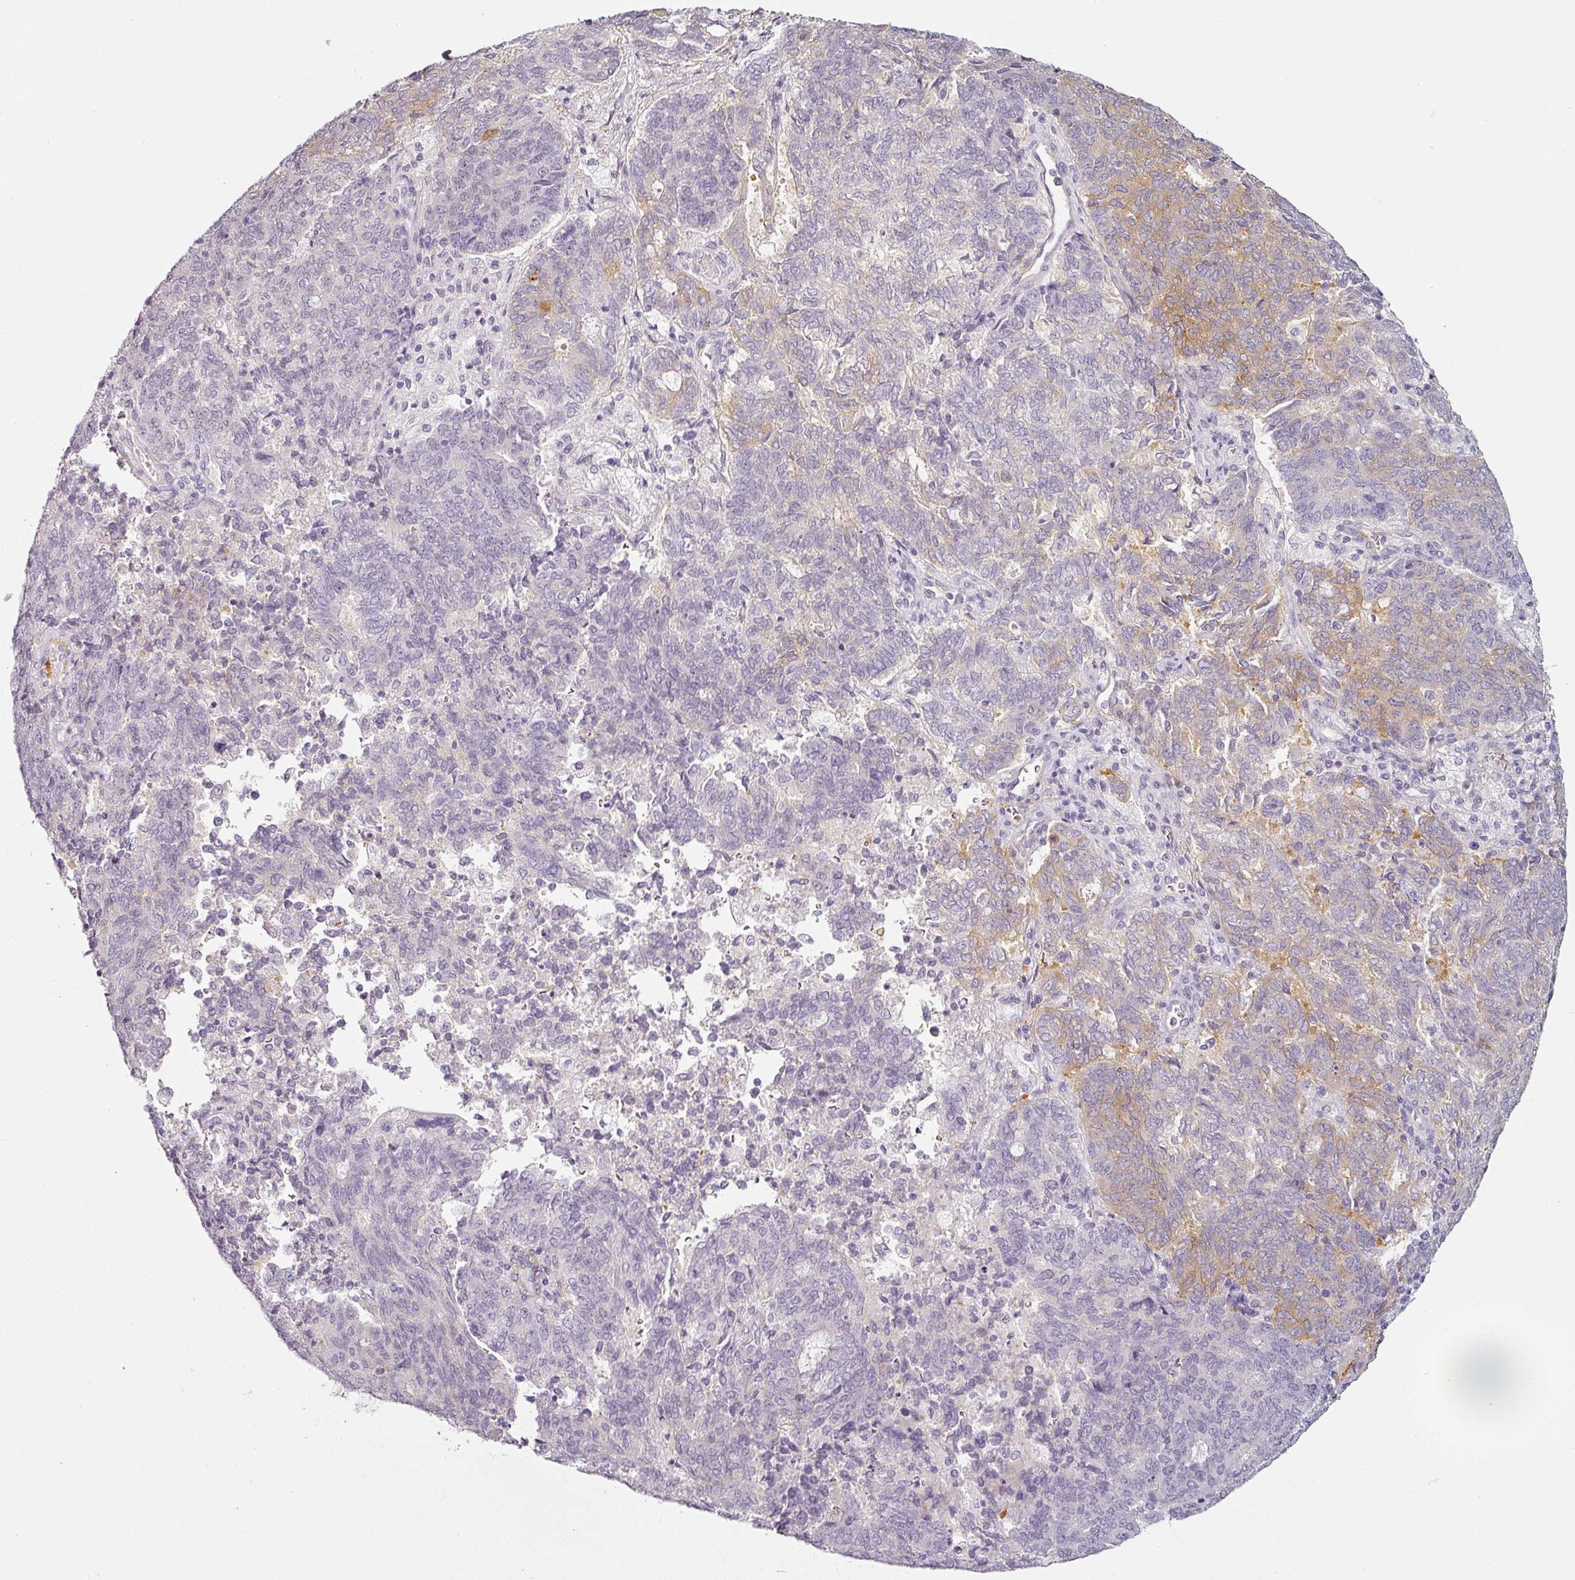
{"staining": {"intensity": "moderate", "quantity": "<25%", "location": "cytoplasmic/membranous"}, "tissue": "endometrial cancer", "cell_type": "Tumor cells", "image_type": "cancer", "snomed": [{"axis": "morphology", "description": "Adenocarcinoma, NOS"}, {"axis": "topography", "description": "Endometrium"}], "caption": "Endometrial cancer stained for a protein exhibits moderate cytoplasmic/membranous positivity in tumor cells.", "gene": "CAP2", "patient": {"sex": "female", "age": 80}}